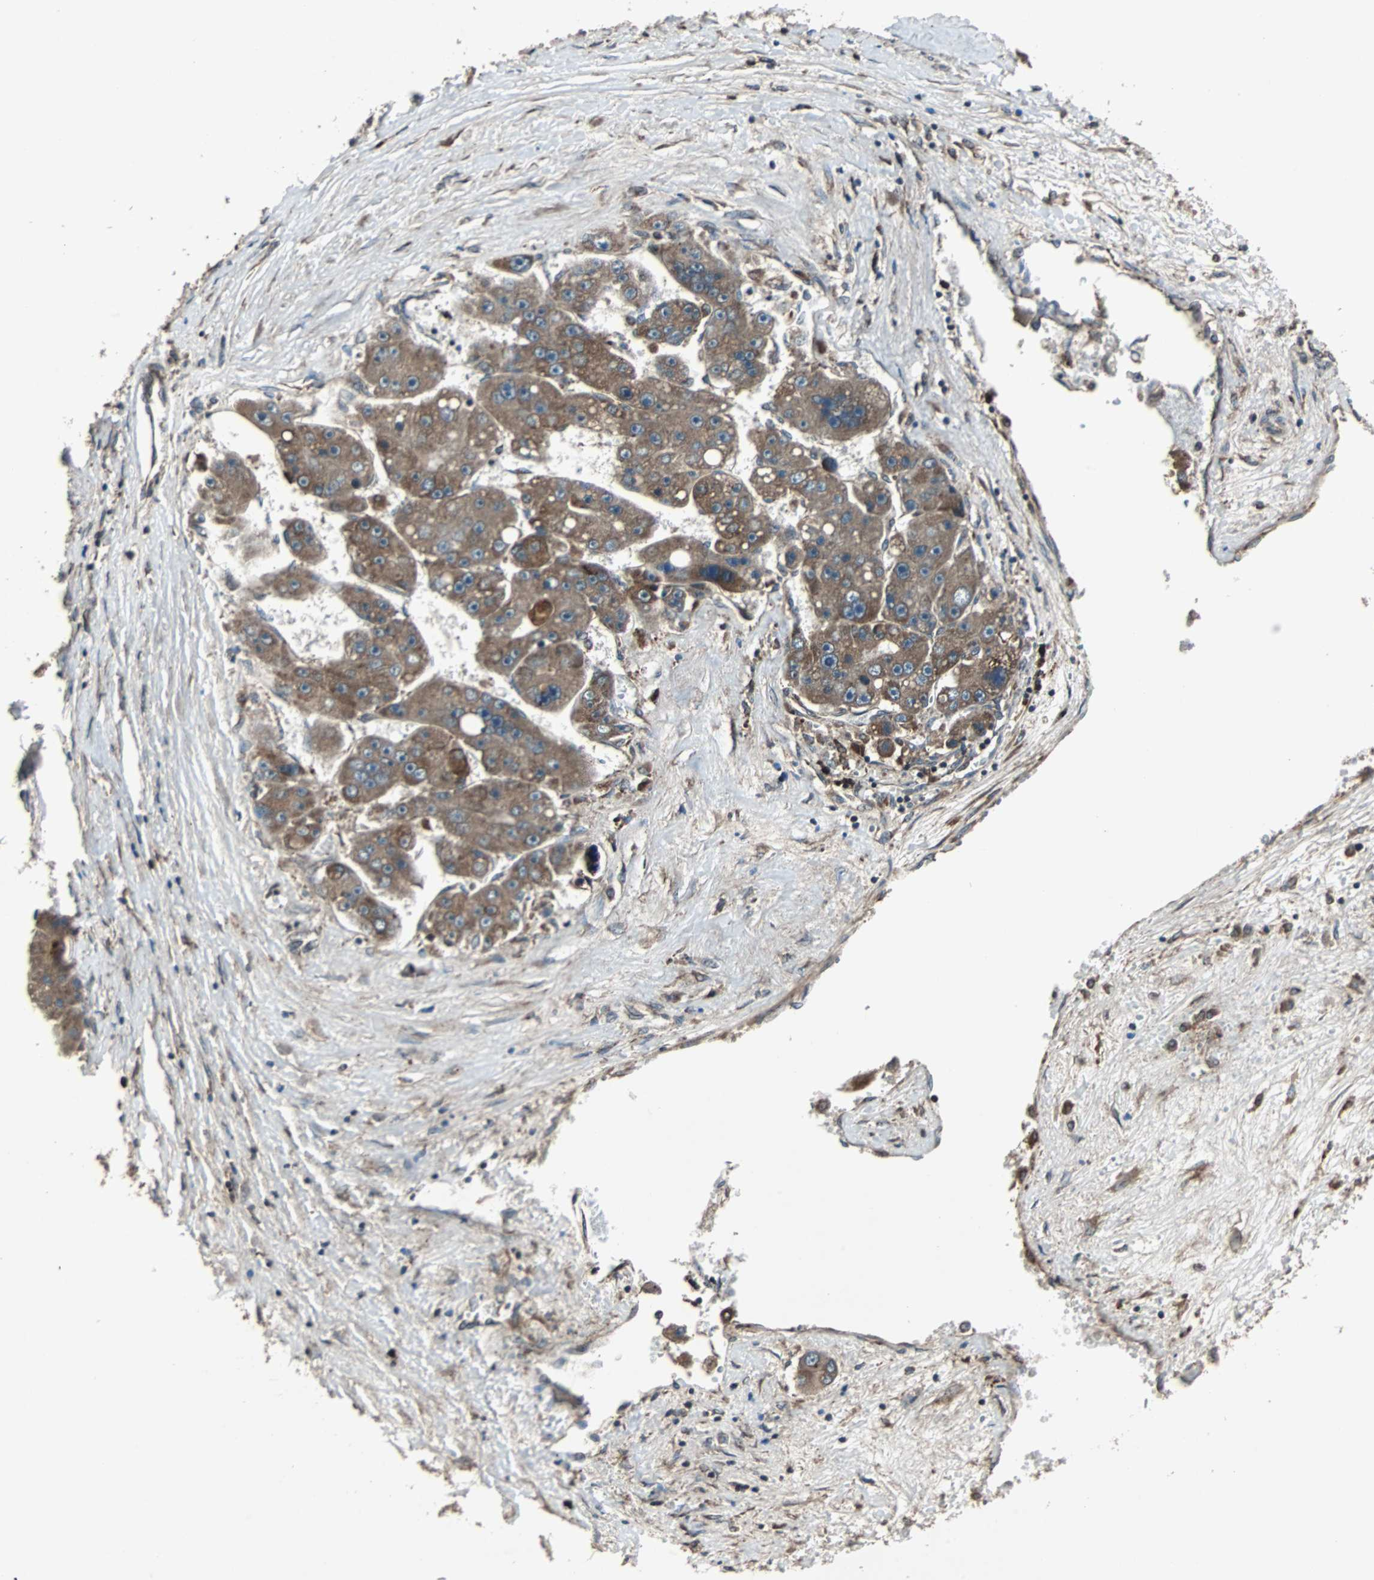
{"staining": {"intensity": "moderate", "quantity": ">75%", "location": "cytoplasmic/membranous"}, "tissue": "liver cancer", "cell_type": "Tumor cells", "image_type": "cancer", "snomed": [{"axis": "morphology", "description": "Carcinoma, Hepatocellular, NOS"}, {"axis": "topography", "description": "Liver"}], "caption": "High-power microscopy captured an IHC histopathology image of liver cancer, revealing moderate cytoplasmic/membranous expression in about >75% of tumor cells. (Brightfield microscopy of DAB IHC at high magnification).", "gene": "RAB7A", "patient": {"sex": "female", "age": 61}}